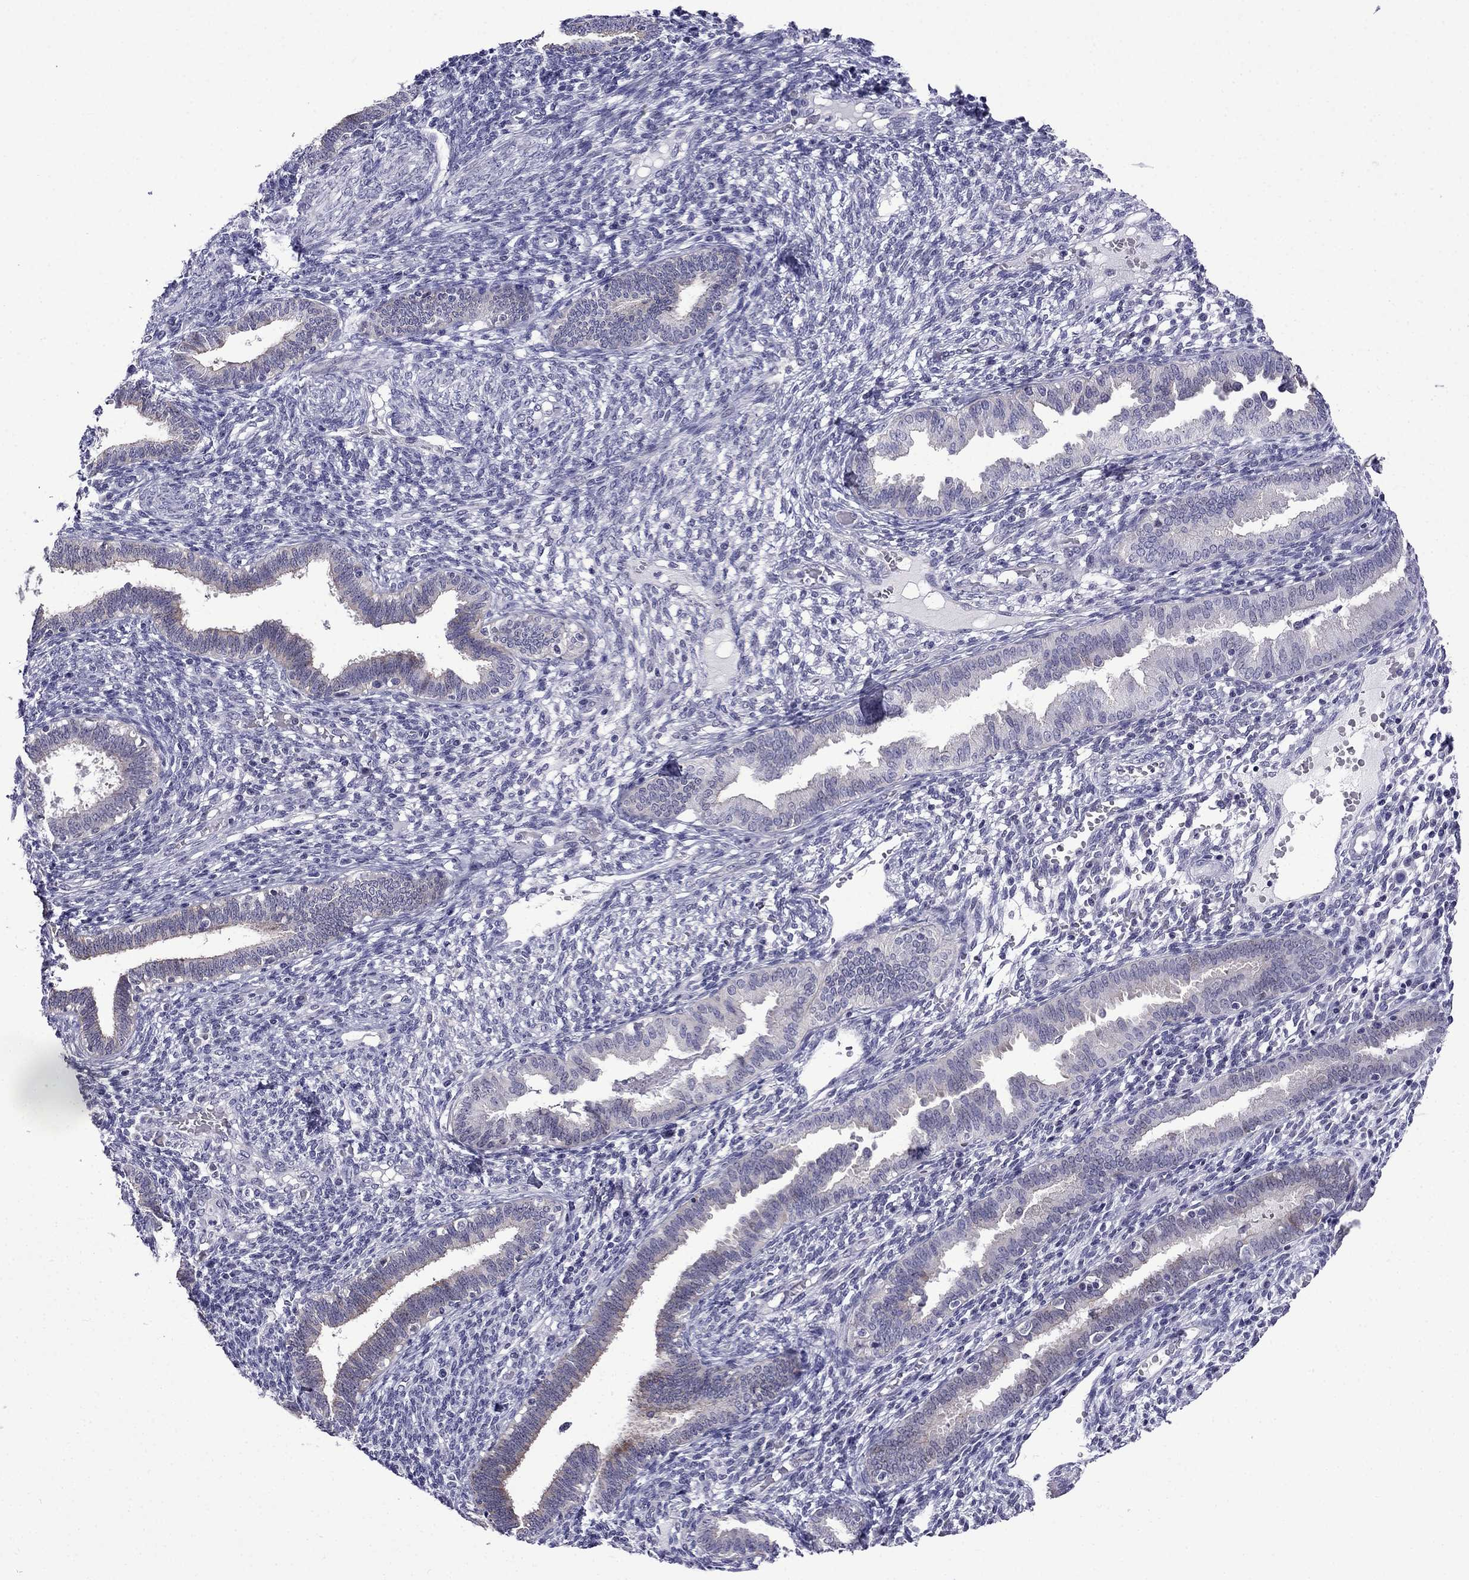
{"staining": {"intensity": "negative", "quantity": "none", "location": "none"}, "tissue": "endometrium", "cell_type": "Cells in endometrial stroma", "image_type": "normal", "snomed": [{"axis": "morphology", "description": "Normal tissue, NOS"}, {"axis": "topography", "description": "Endometrium"}], "caption": "Normal endometrium was stained to show a protein in brown. There is no significant staining in cells in endometrial stroma. (DAB (3,3'-diaminobenzidine) IHC visualized using brightfield microscopy, high magnification).", "gene": "POM121L12", "patient": {"sex": "female", "age": 42}}